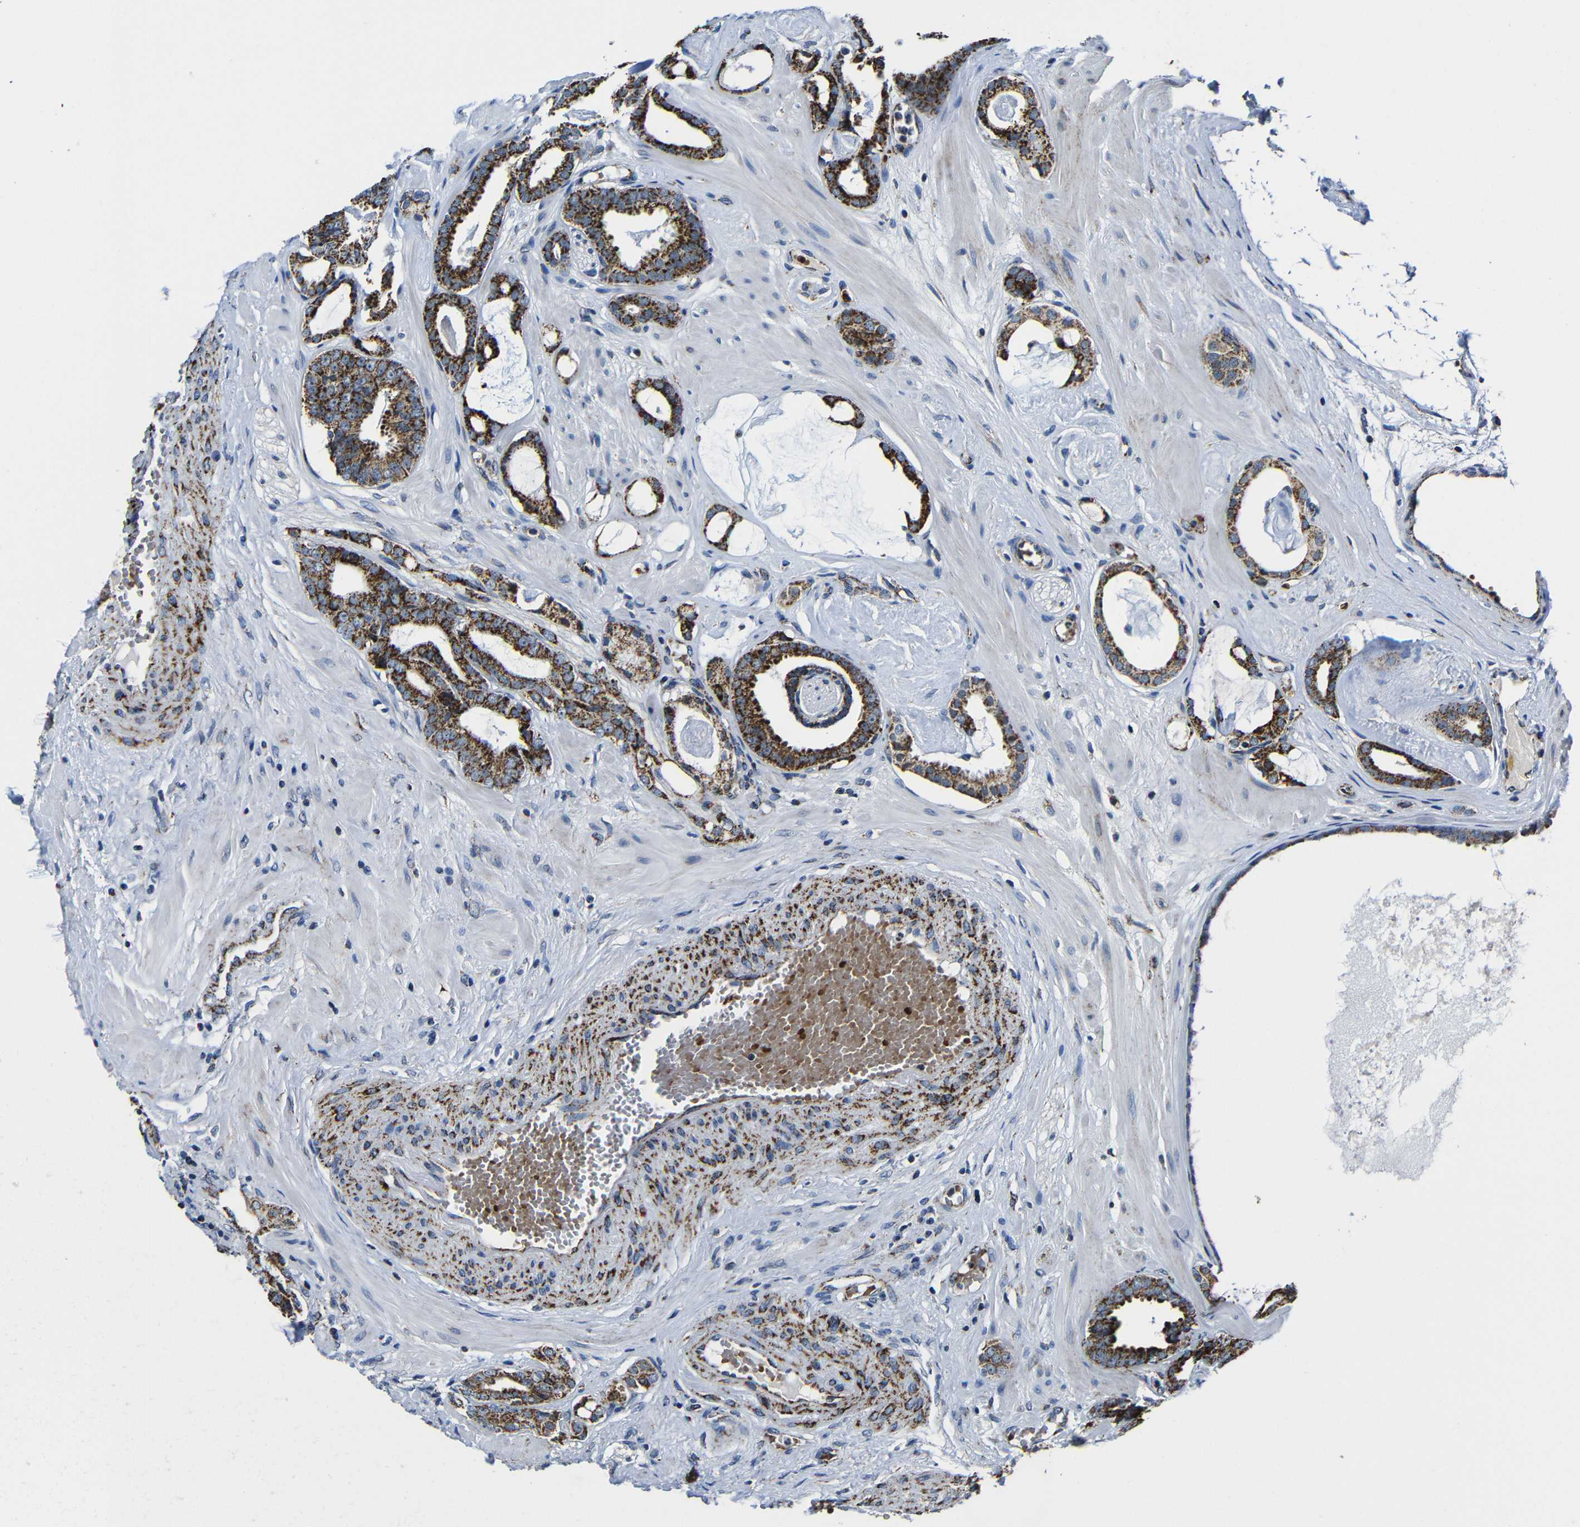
{"staining": {"intensity": "strong", "quantity": ">75%", "location": "cytoplasmic/membranous"}, "tissue": "prostate cancer", "cell_type": "Tumor cells", "image_type": "cancer", "snomed": [{"axis": "morphology", "description": "Adenocarcinoma, Low grade"}, {"axis": "topography", "description": "Prostate"}], "caption": "Protein staining demonstrates strong cytoplasmic/membranous expression in approximately >75% of tumor cells in prostate cancer (adenocarcinoma (low-grade)).", "gene": "CA5B", "patient": {"sex": "male", "age": 53}}